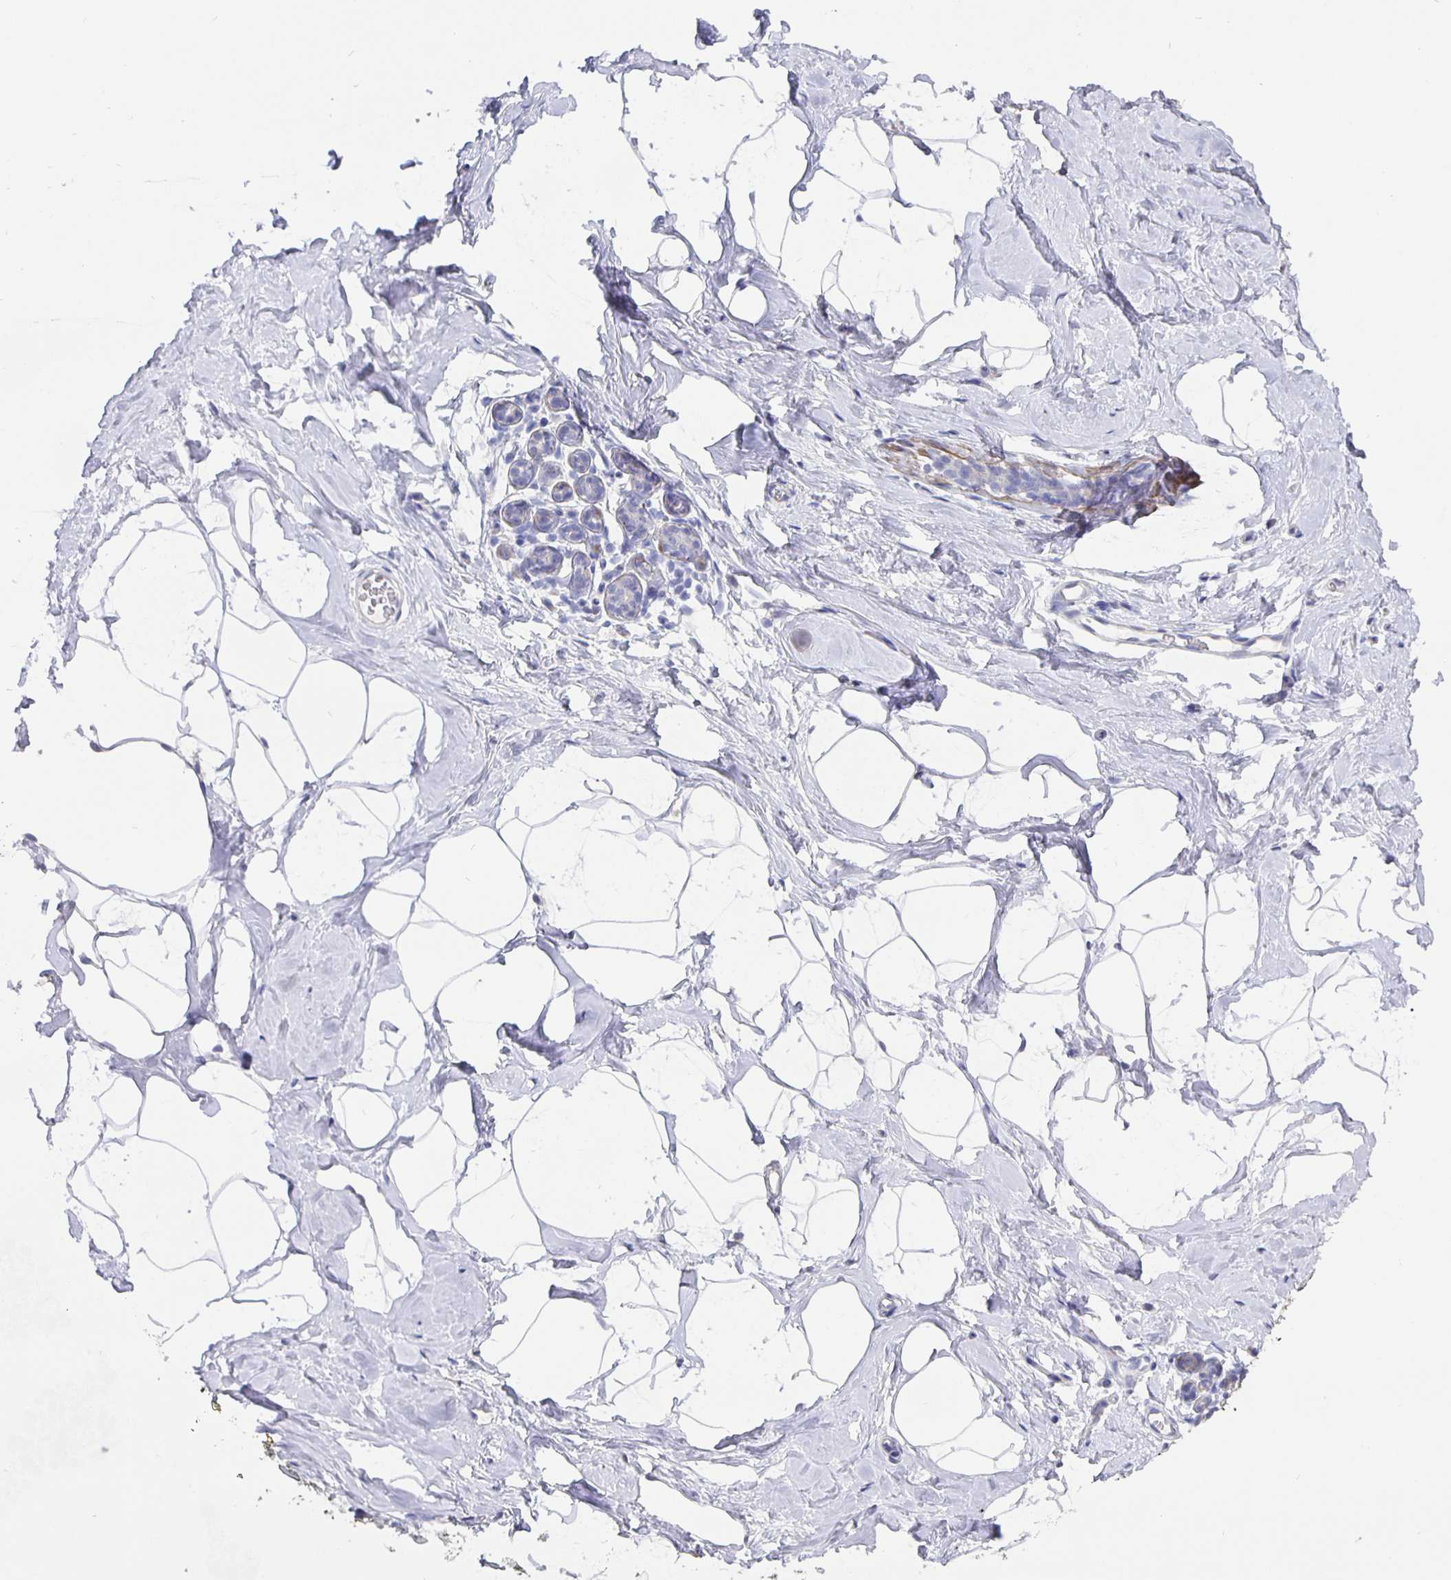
{"staining": {"intensity": "negative", "quantity": "none", "location": "none"}, "tissue": "breast", "cell_type": "Adipocytes", "image_type": "normal", "snomed": [{"axis": "morphology", "description": "Normal tissue, NOS"}, {"axis": "topography", "description": "Breast"}], "caption": "A photomicrograph of breast stained for a protein displays no brown staining in adipocytes. Brightfield microscopy of IHC stained with DAB (3,3'-diaminobenzidine) (brown) and hematoxylin (blue), captured at high magnification.", "gene": "CFAP74", "patient": {"sex": "female", "age": 32}}